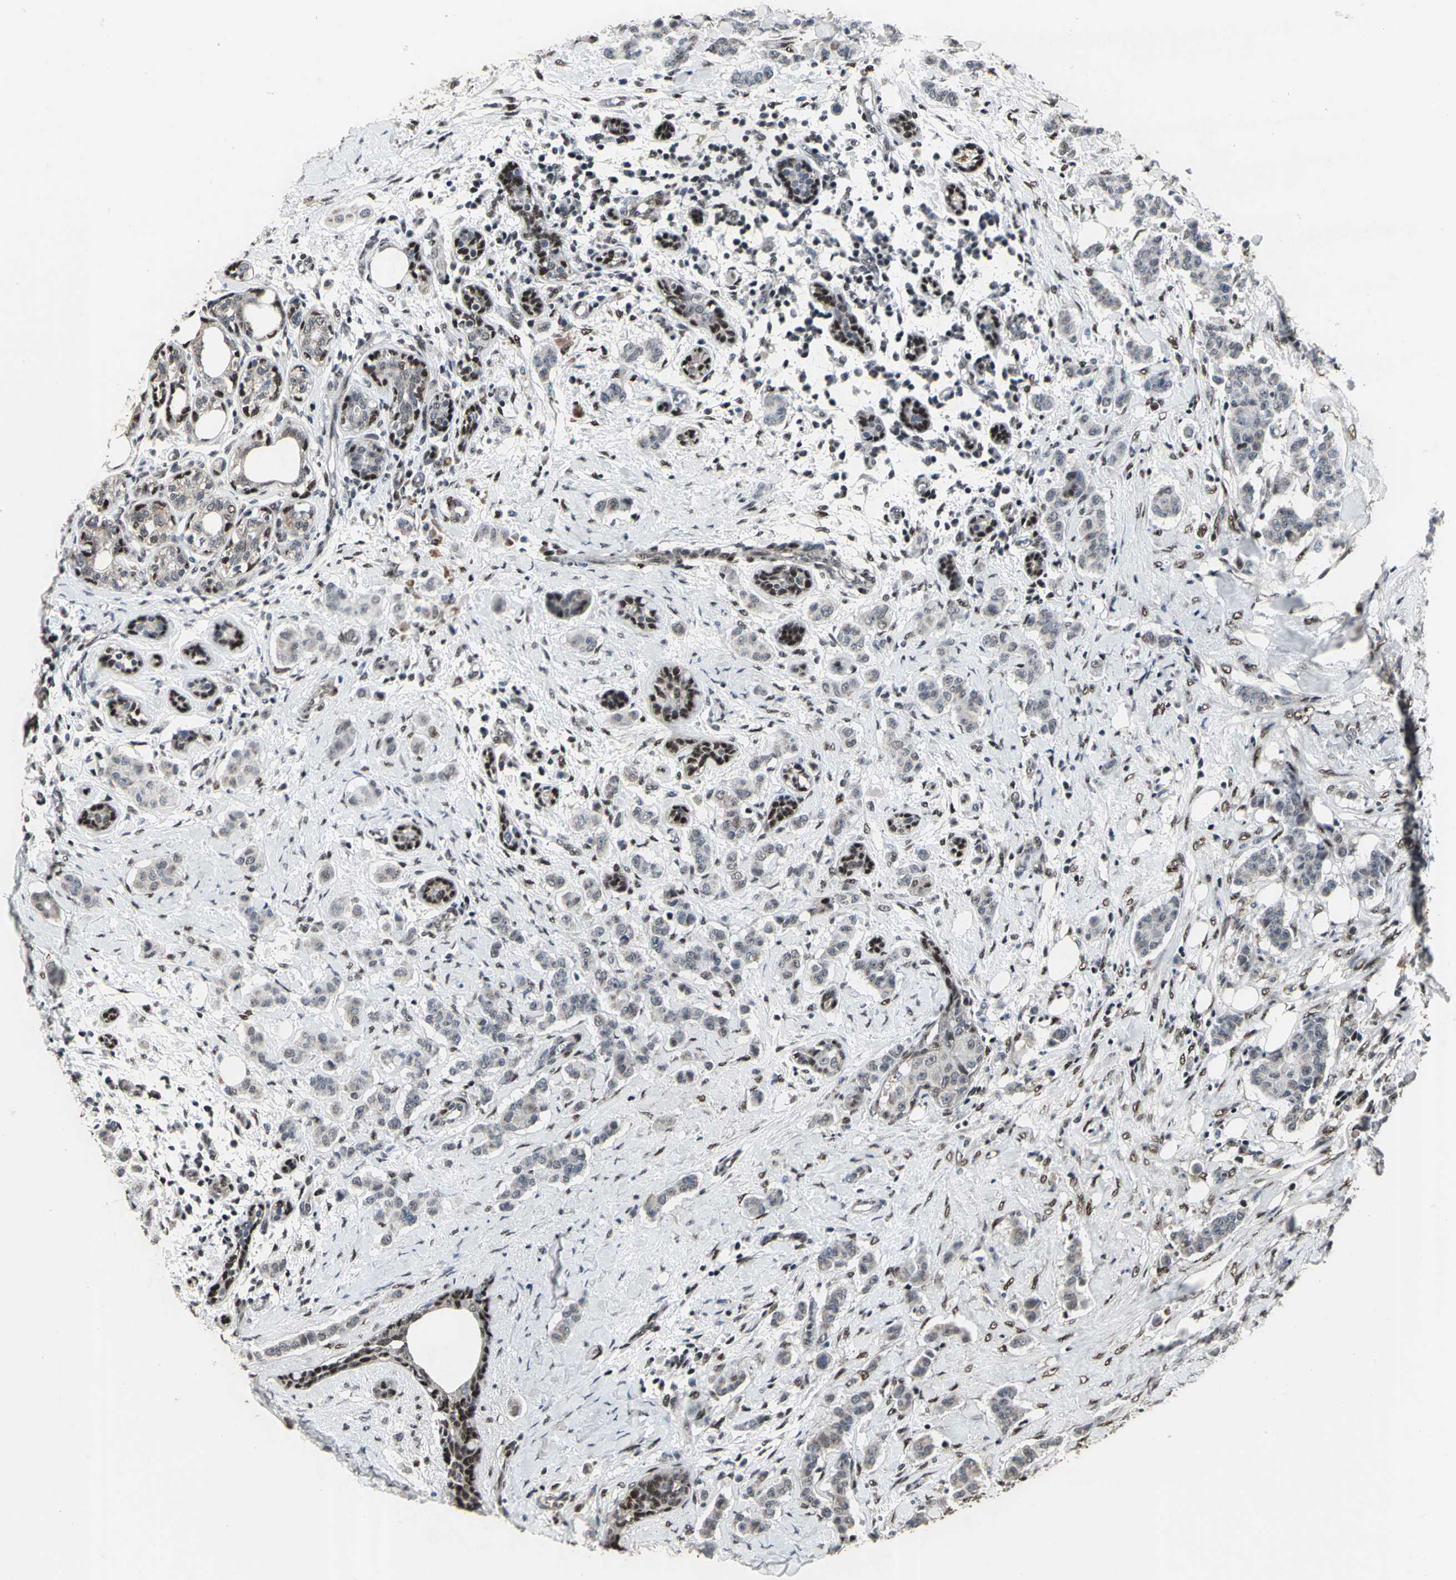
{"staining": {"intensity": "weak", "quantity": "<25%", "location": "nuclear"}, "tissue": "breast cancer", "cell_type": "Tumor cells", "image_type": "cancer", "snomed": [{"axis": "morphology", "description": "Duct carcinoma"}, {"axis": "topography", "description": "Breast"}], "caption": "Immunohistochemical staining of human breast cancer (intraductal carcinoma) displays no significant staining in tumor cells. (DAB (3,3'-diaminobenzidine) immunohistochemistry (IHC), high magnification).", "gene": "SRF", "patient": {"sex": "female", "age": 40}}